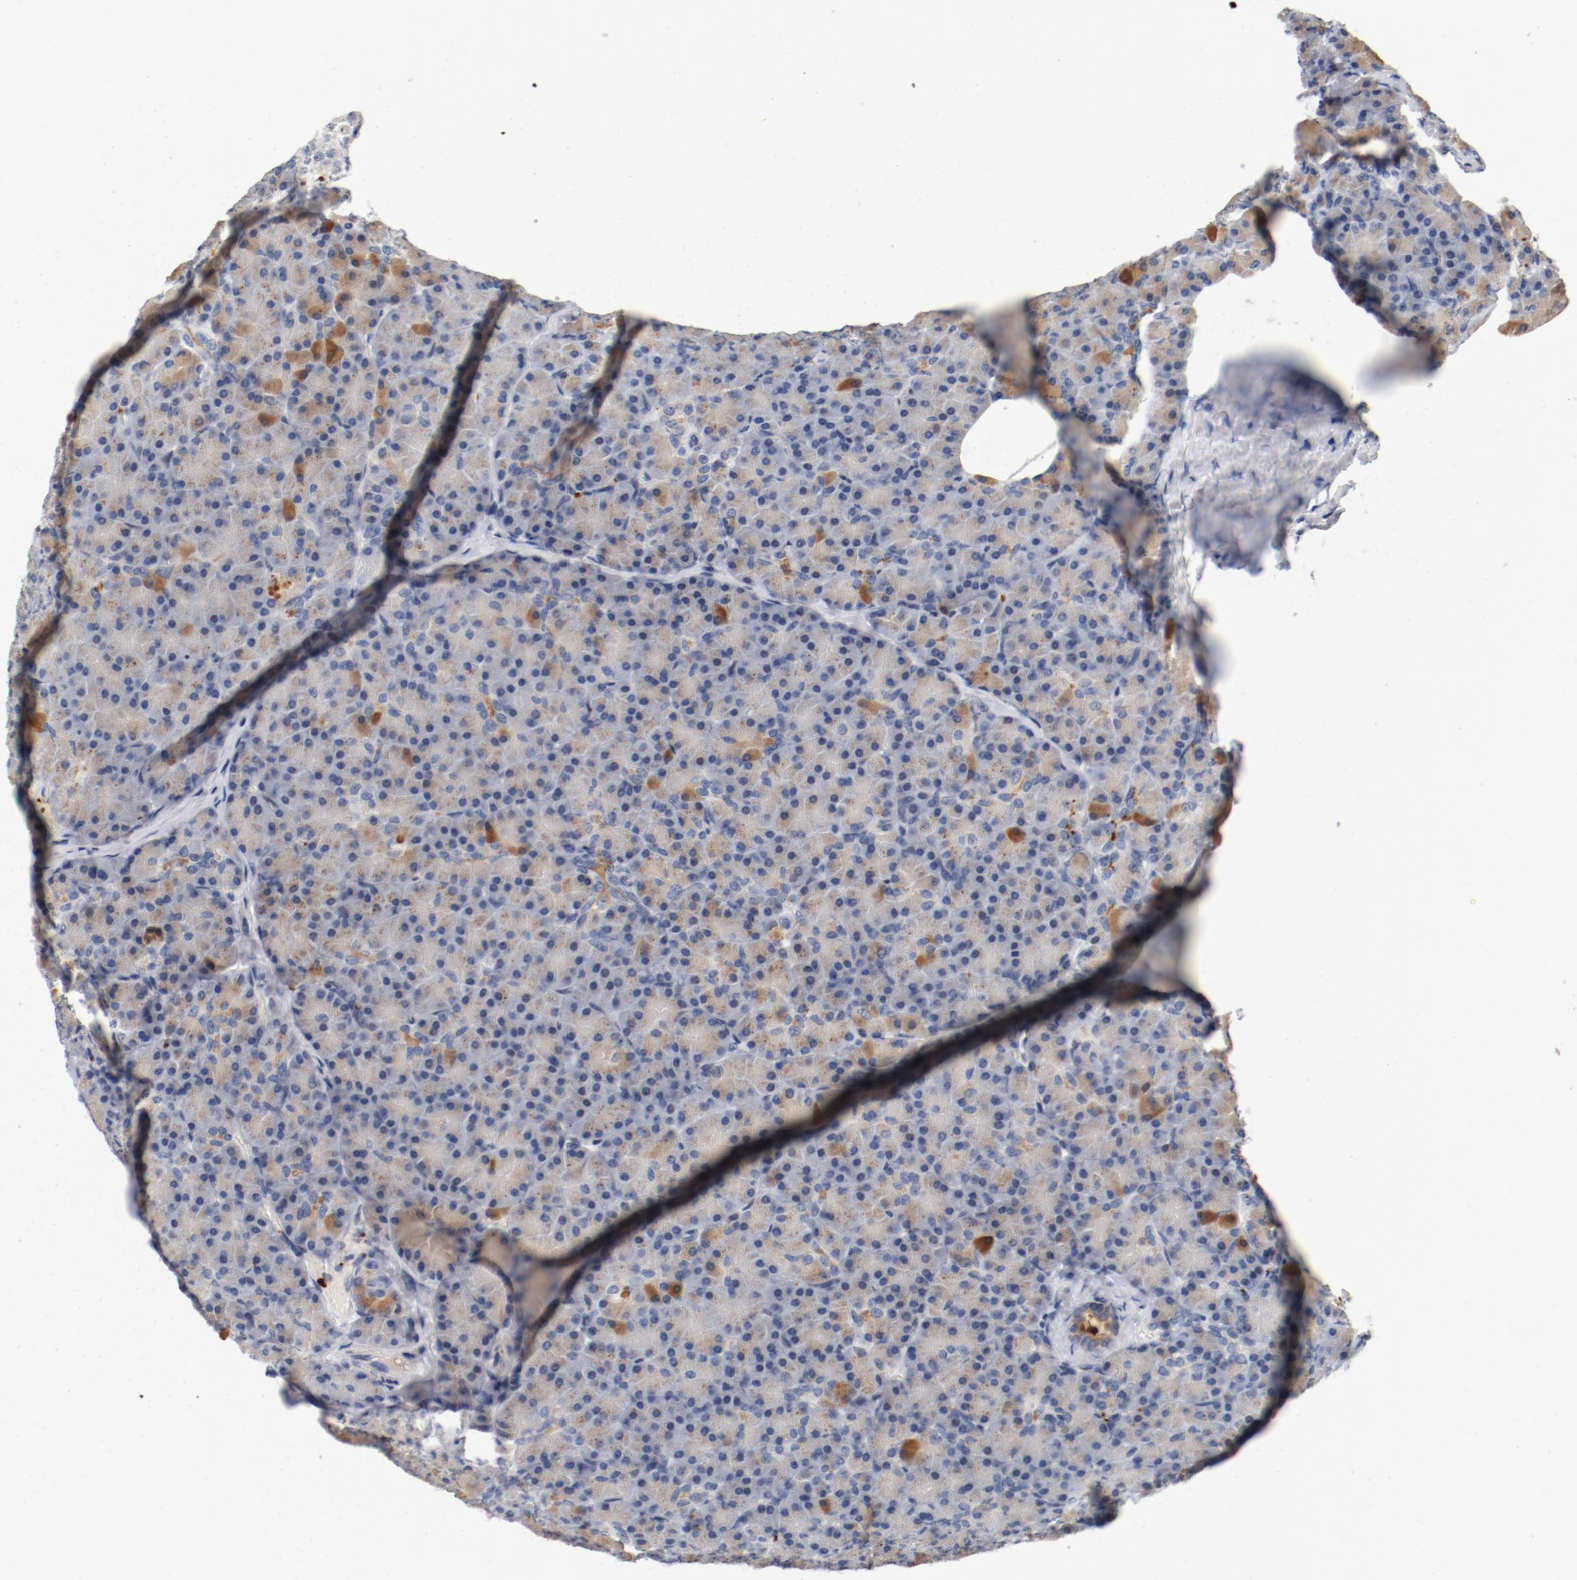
{"staining": {"intensity": "weak", "quantity": ">75%", "location": "cytoplasmic/membranous"}, "tissue": "pancreas", "cell_type": "Exocrine glandular cells", "image_type": "normal", "snomed": [{"axis": "morphology", "description": "Normal tissue, NOS"}, {"axis": "topography", "description": "Pancreas"}], "caption": "Immunohistochemical staining of normal pancreas shows weak cytoplasmic/membranous protein staining in approximately >75% of exocrine glandular cells.", "gene": "PIM1", "patient": {"sex": "female", "age": 43}}